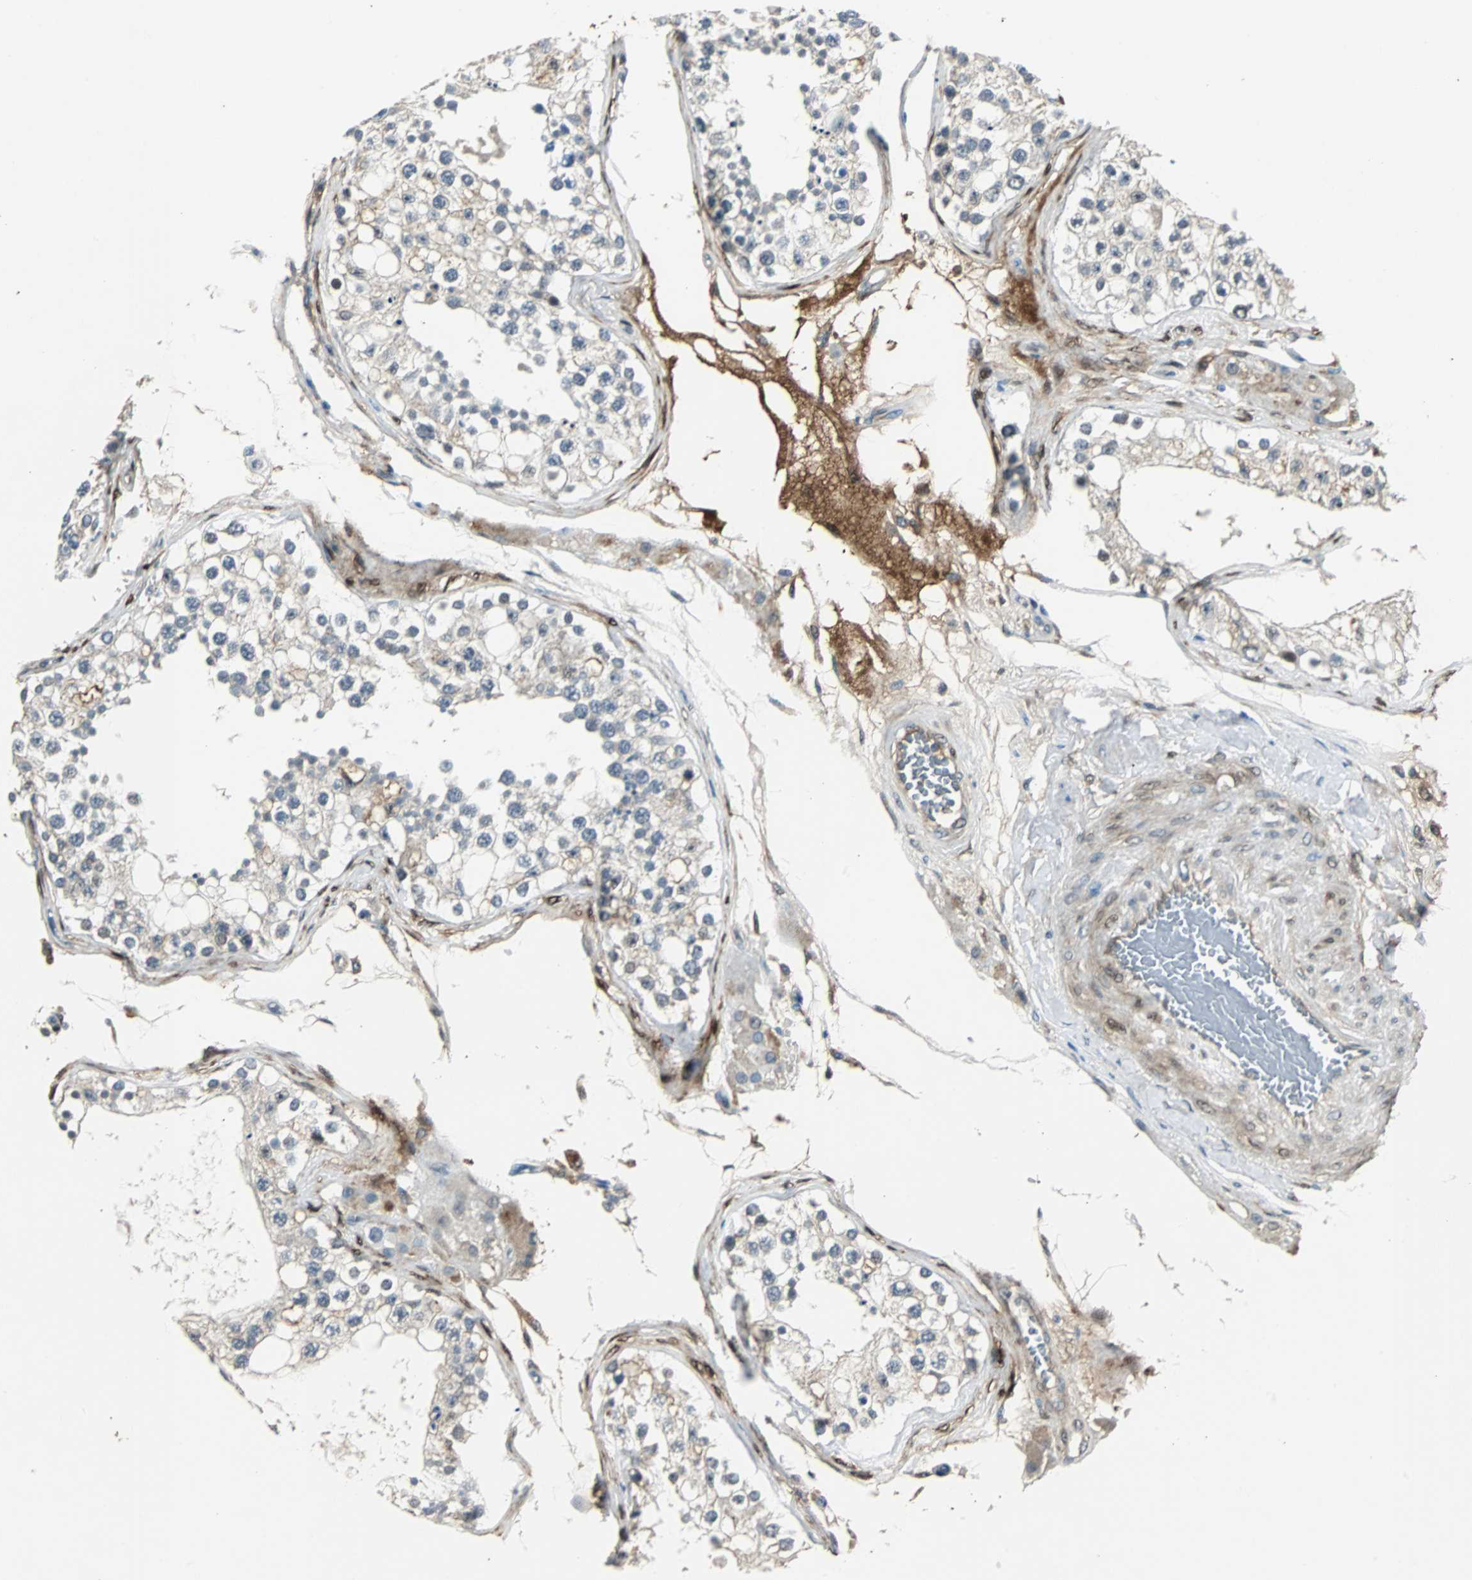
{"staining": {"intensity": "moderate", "quantity": "<25%", "location": "cytoplasmic/membranous,nuclear"}, "tissue": "testis", "cell_type": "Cells in seminiferous ducts", "image_type": "normal", "snomed": [{"axis": "morphology", "description": "Normal tissue, NOS"}, {"axis": "topography", "description": "Testis"}], "caption": "A micrograph of human testis stained for a protein demonstrates moderate cytoplasmic/membranous,nuclear brown staining in cells in seminiferous ducts.", "gene": "FHL2", "patient": {"sex": "male", "age": 68}}